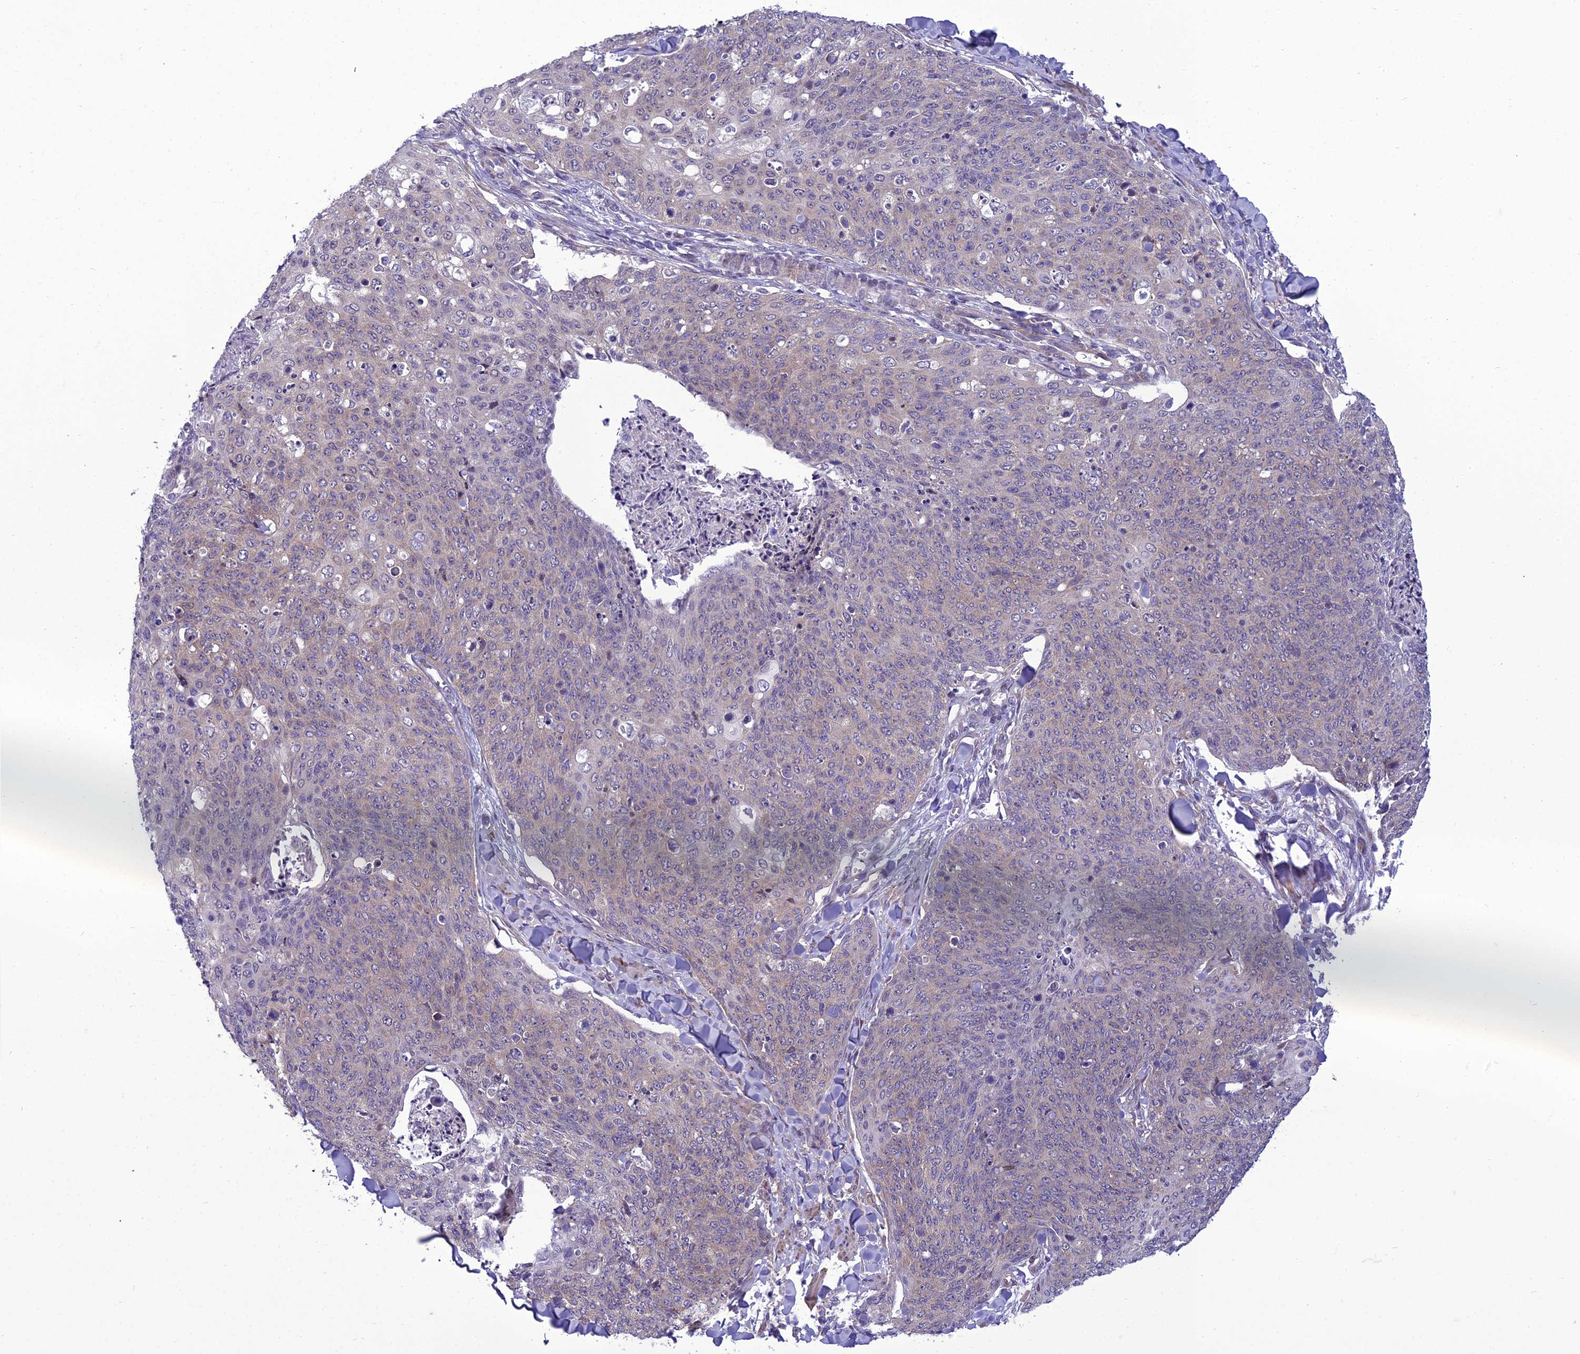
{"staining": {"intensity": "weak", "quantity": "<25%", "location": "cytoplasmic/membranous"}, "tissue": "skin cancer", "cell_type": "Tumor cells", "image_type": "cancer", "snomed": [{"axis": "morphology", "description": "Squamous cell carcinoma, NOS"}, {"axis": "topography", "description": "Skin"}, {"axis": "topography", "description": "Vulva"}], "caption": "Tumor cells are negative for brown protein staining in skin squamous cell carcinoma.", "gene": "GAB4", "patient": {"sex": "female", "age": 85}}